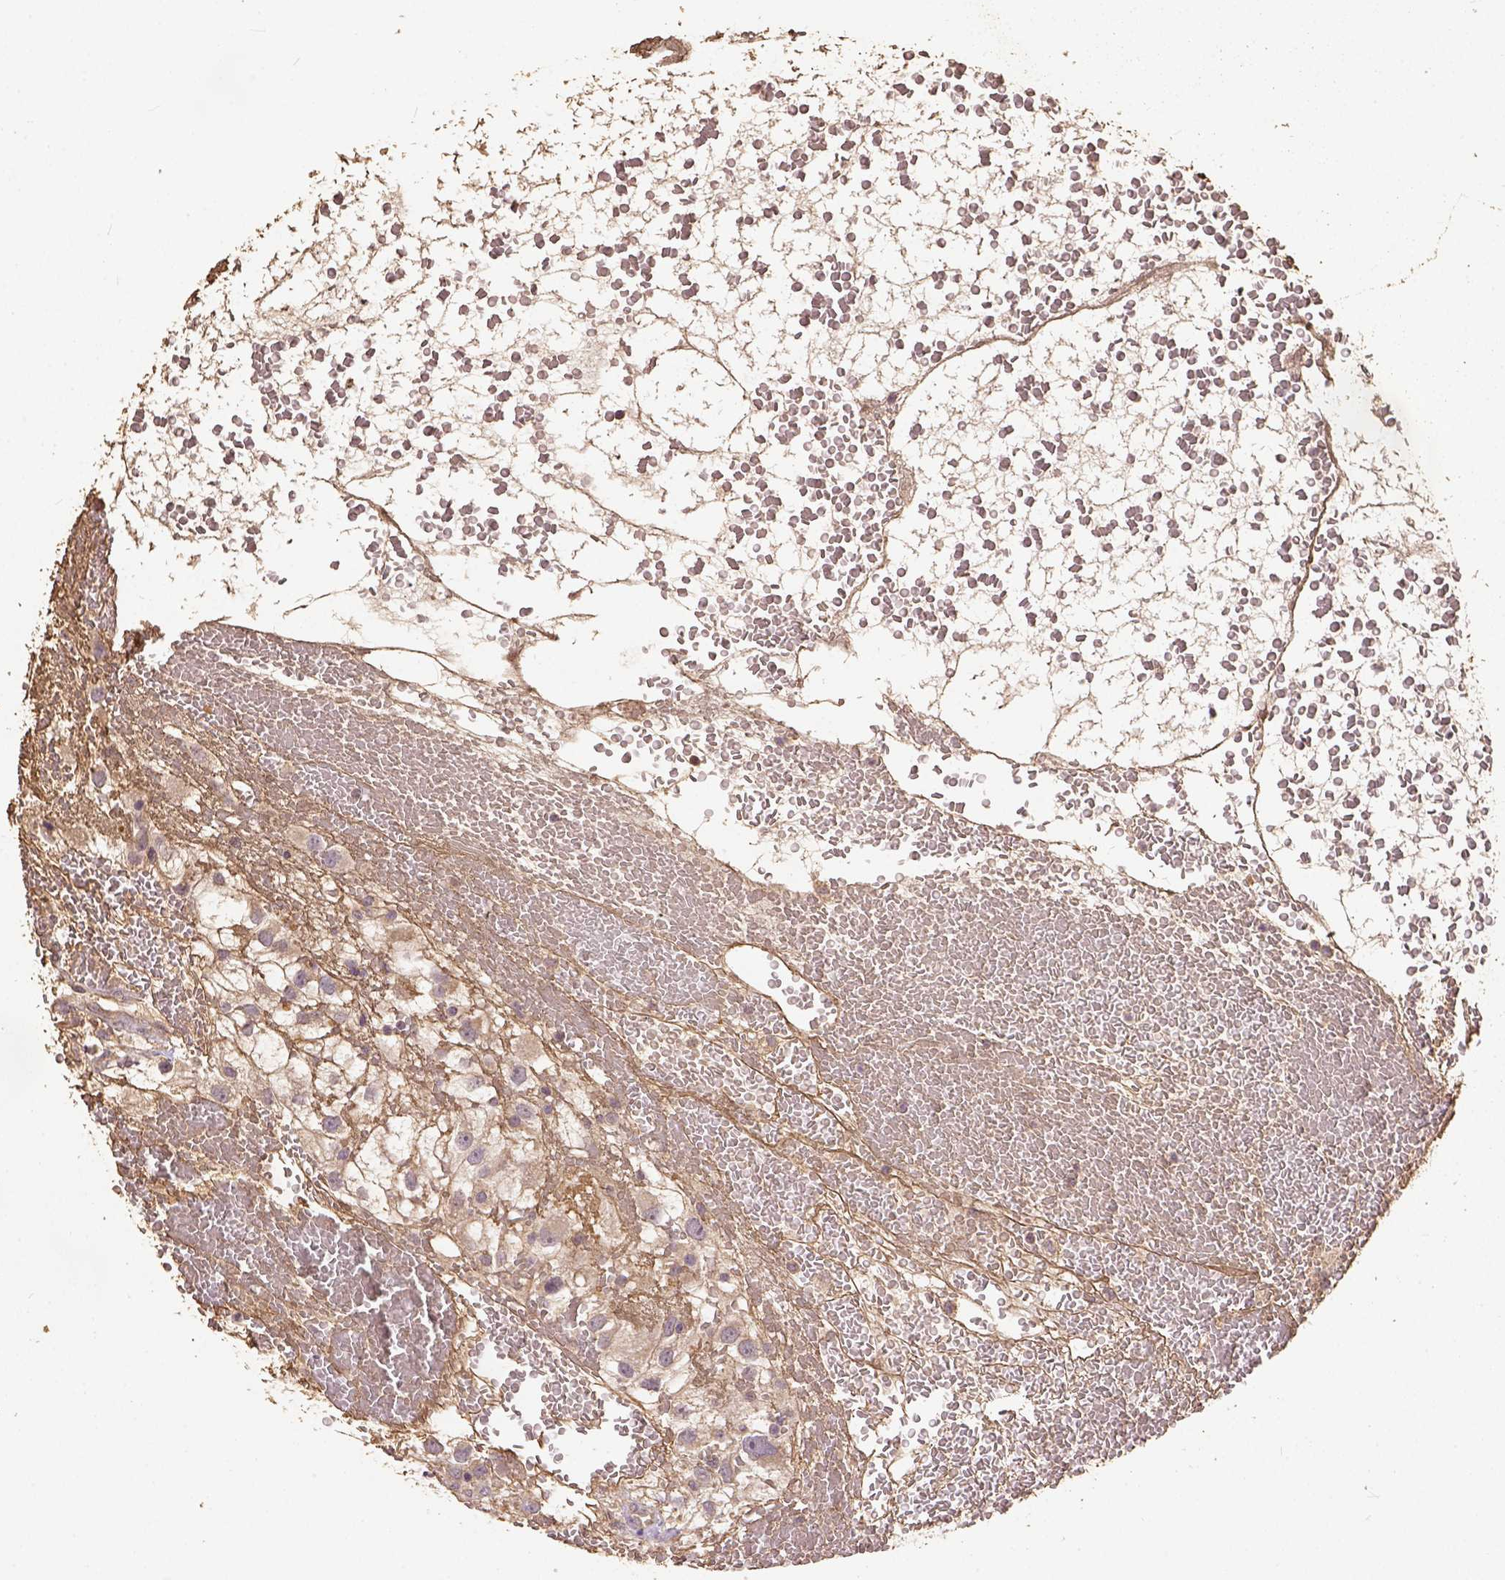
{"staining": {"intensity": "weak", "quantity": "25%-75%", "location": "cytoplasmic/membranous"}, "tissue": "renal cancer", "cell_type": "Tumor cells", "image_type": "cancer", "snomed": [{"axis": "morphology", "description": "Adenocarcinoma, NOS"}, {"axis": "topography", "description": "Kidney"}], "caption": "Immunohistochemical staining of renal cancer demonstrates weak cytoplasmic/membranous protein positivity in approximately 25%-75% of tumor cells.", "gene": "ATP1B3", "patient": {"sex": "male", "age": 59}}